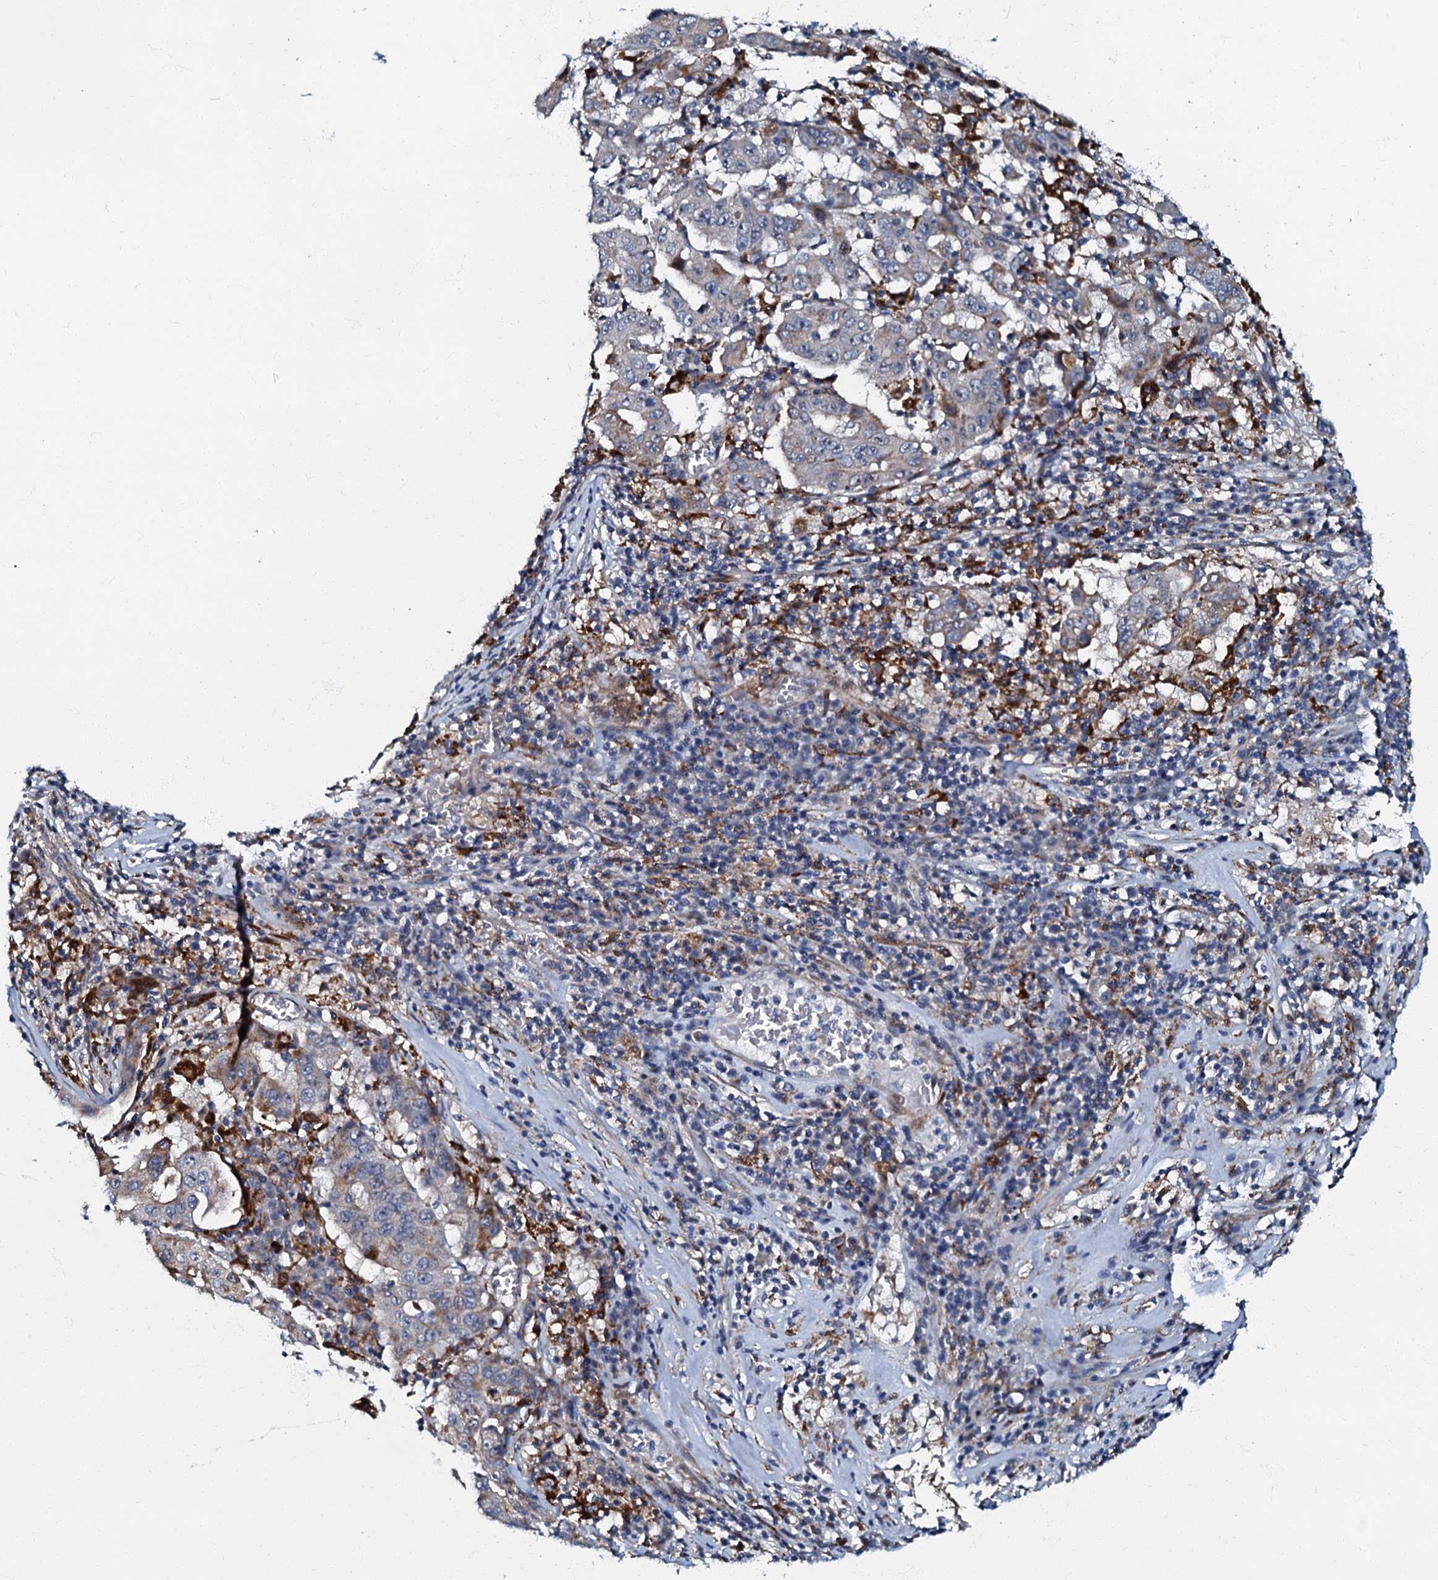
{"staining": {"intensity": "weak", "quantity": "<25%", "location": "cytoplasmic/membranous"}, "tissue": "pancreatic cancer", "cell_type": "Tumor cells", "image_type": "cancer", "snomed": [{"axis": "morphology", "description": "Adenocarcinoma, NOS"}, {"axis": "topography", "description": "Pancreas"}], "caption": "Tumor cells show no significant protein positivity in pancreatic cancer.", "gene": "OLAH", "patient": {"sex": "male", "age": 63}}